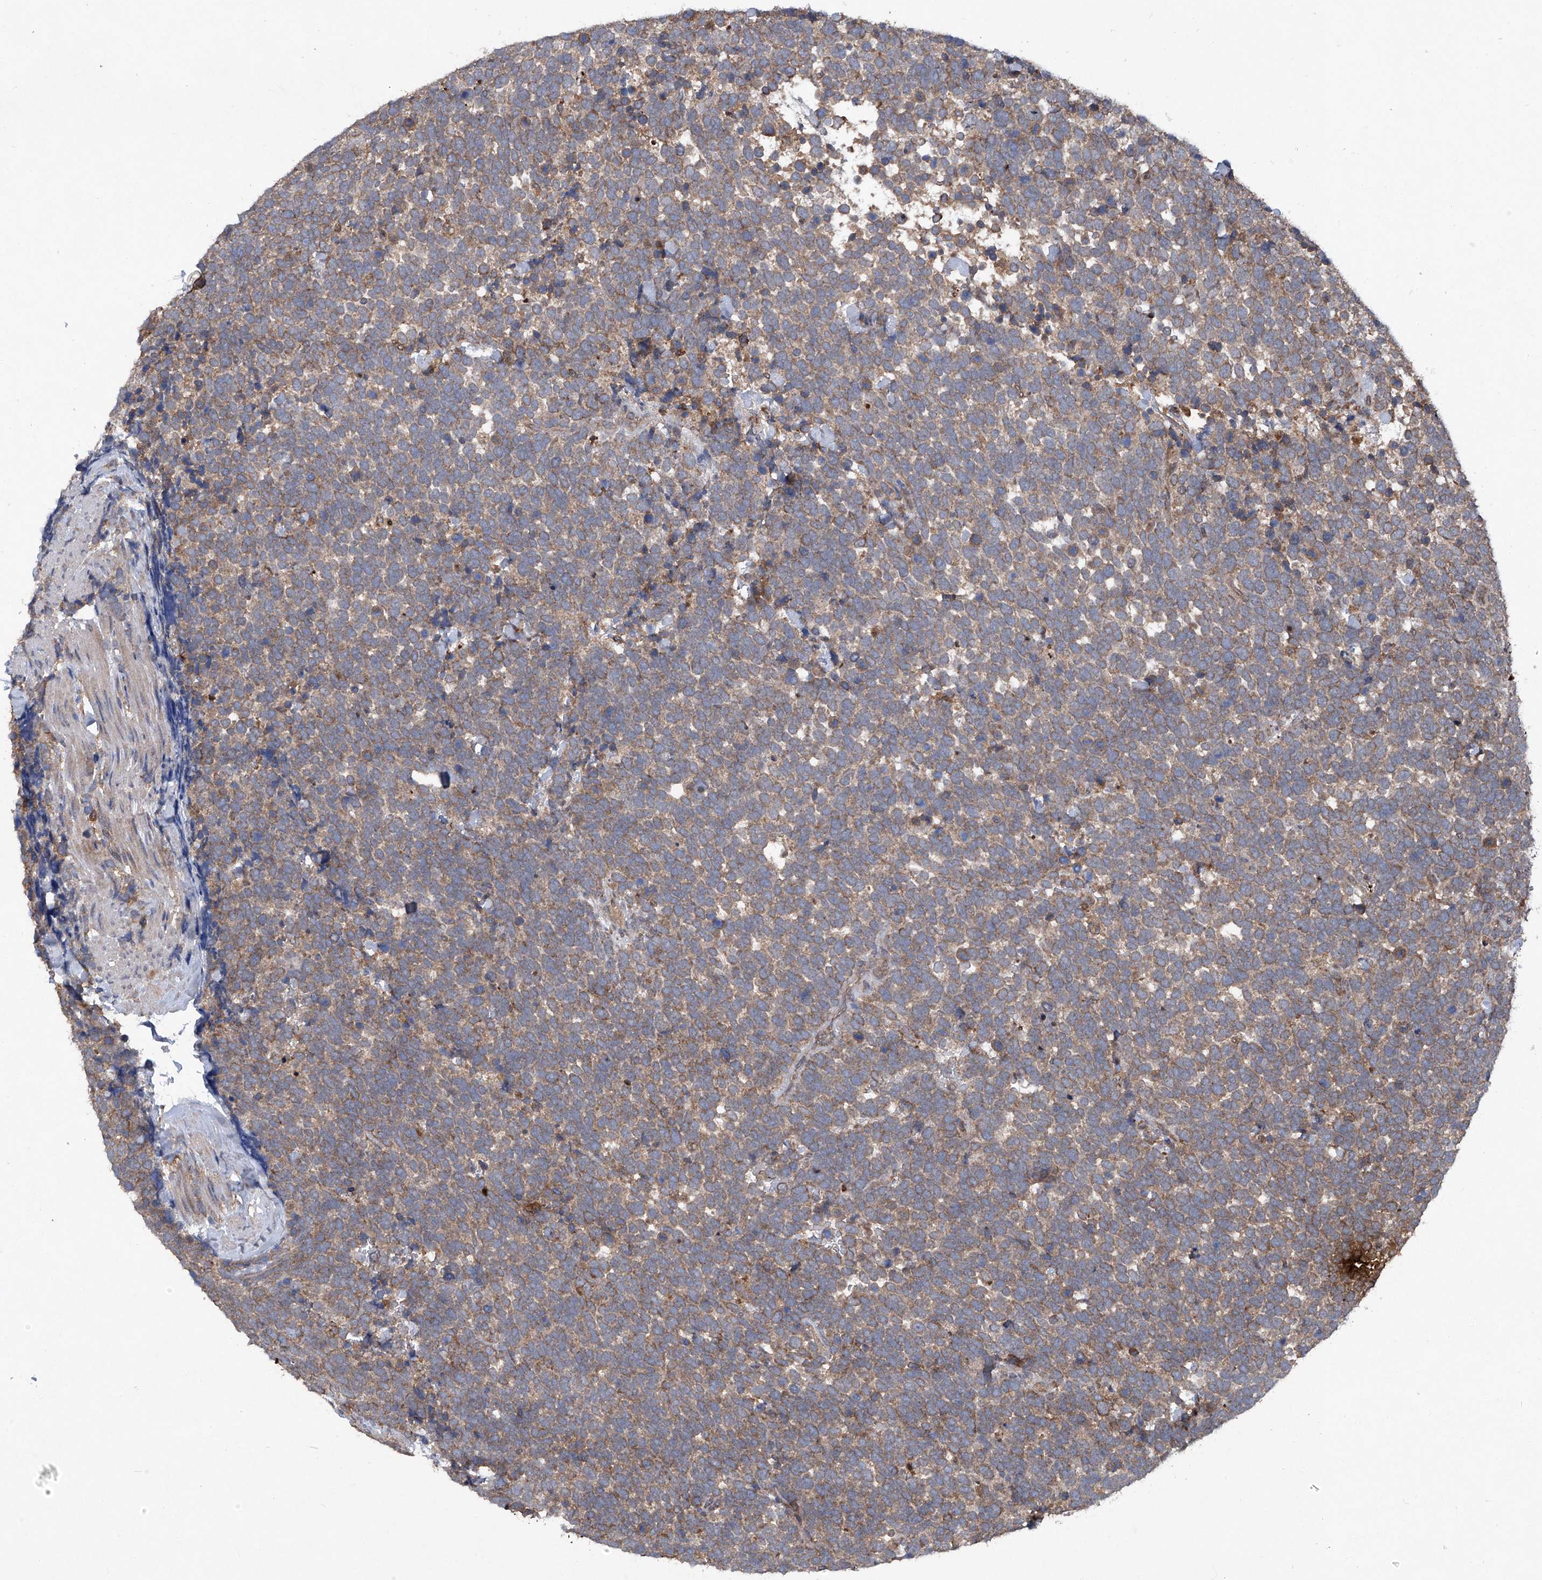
{"staining": {"intensity": "moderate", "quantity": ">75%", "location": "cytoplasmic/membranous"}, "tissue": "urothelial cancer", "cell_type": "Tumor cells", "image_type": "cancer", "snomed": [{"axis": "morphology", "description": "Urothelial carcinoma, High grade"}, {"axis": "topography", "description": "Urinary bladder"}], "caption": "Tumor cells show medium levels of moderate cytoplasmic/membranous staining in approximately >75% of cells in human urothelial carcinoma (high-grade).", "gene": "SUMF2", "patient": {"sex": "female", "age": 82}}